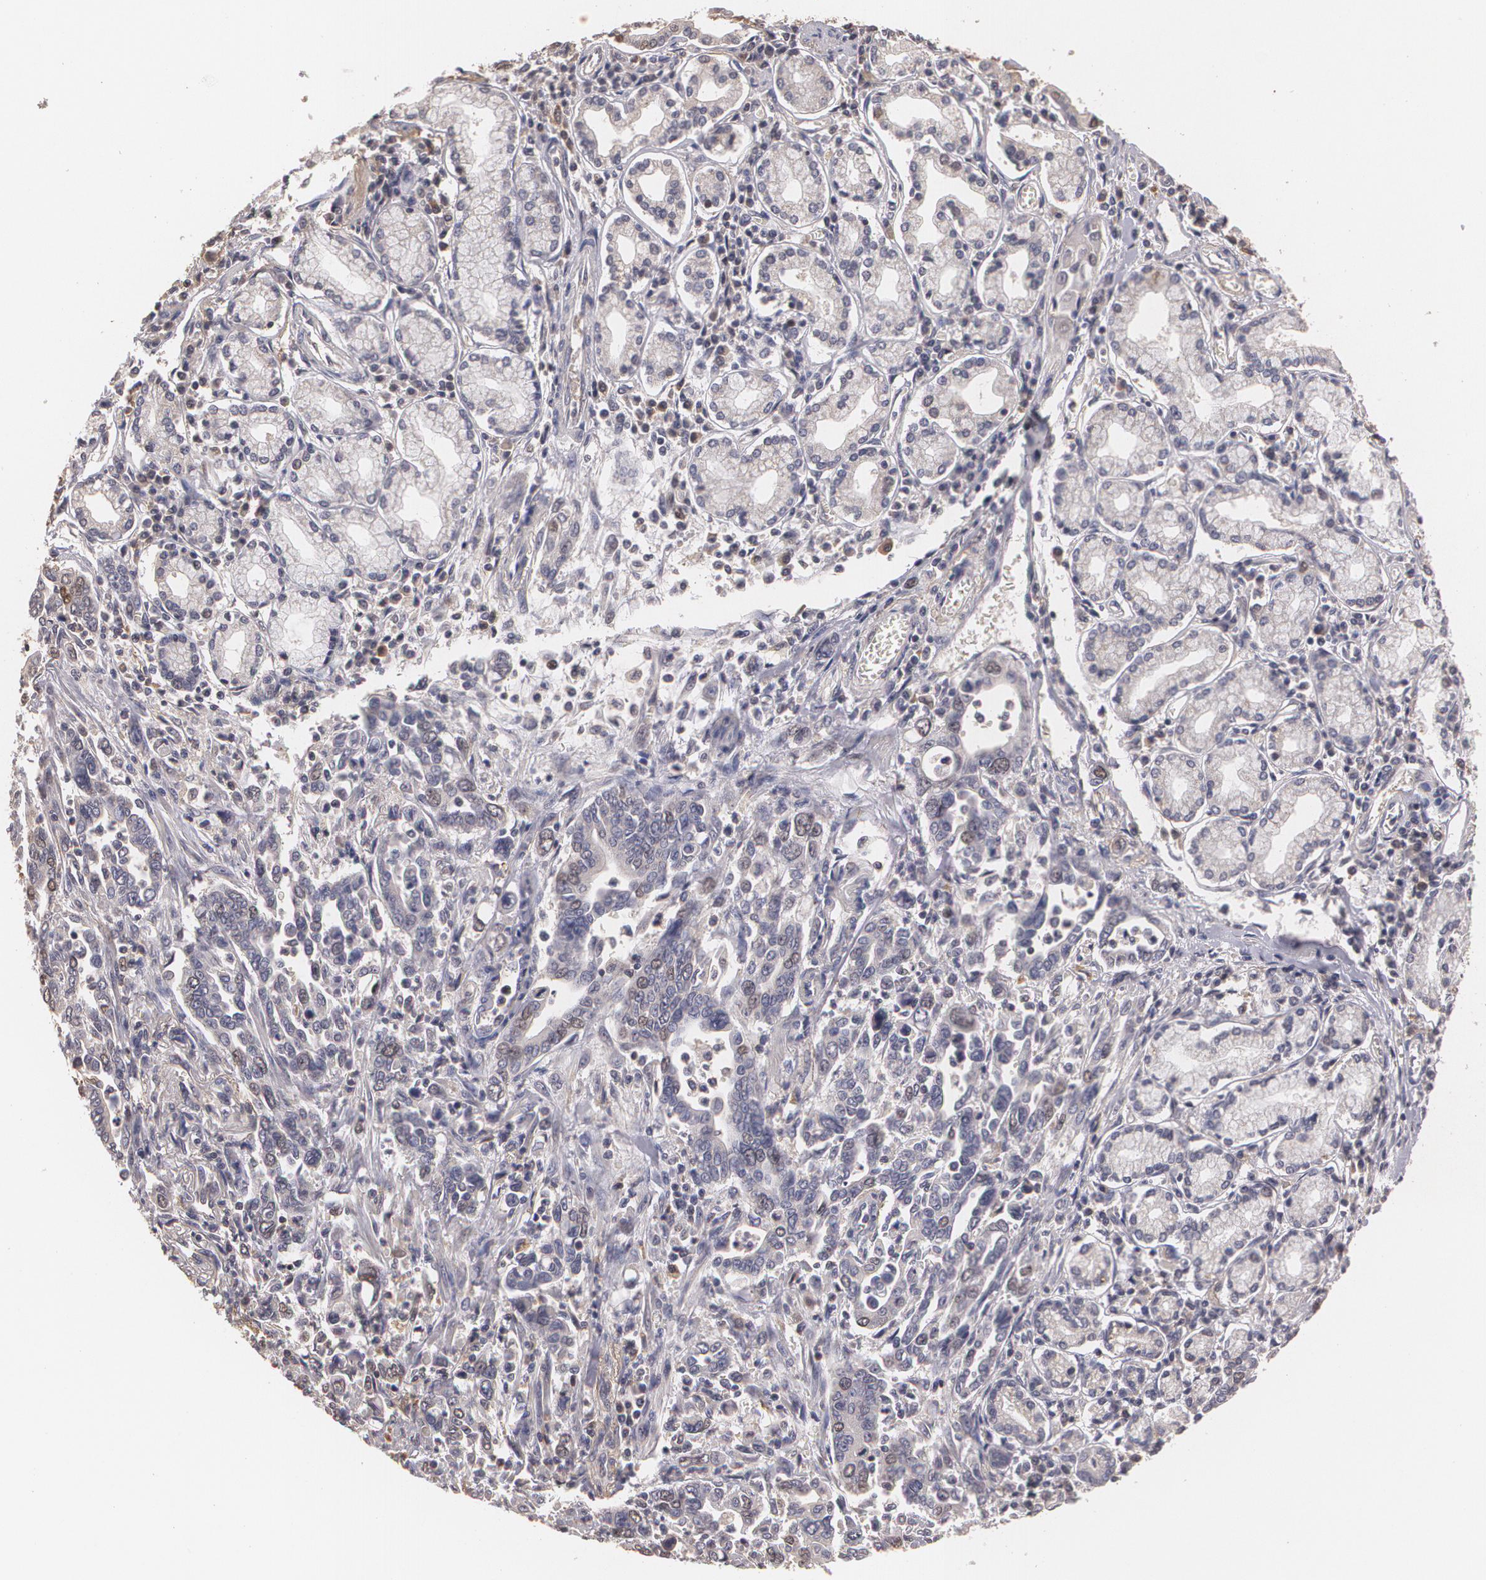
{"staining": {"intensity": "weak", "quantity": "25%-75%", "location": "cytoplasmic/membranous,nuclear"}, "tissue": "pancreatic cancer", "cell_type": "Tumor cells", "image_type": "cancer", "snomed": [{"axis": "morphology", "description": "Adenocarcinoma, NOS"}, {"axis": "topography", "description": "Pancreas"}], "caption": "Pancreatic cancer stained with DAB (3,3'-diaminobenzidine) immunohistochemistry (IHC) reveals low levels of weak cytoplasmic/membranous and nuclear expression in approximately 25%-75% of tumor cells.", "gene": "BRCA1", "patient": {"sex": "female", "age": 57}}